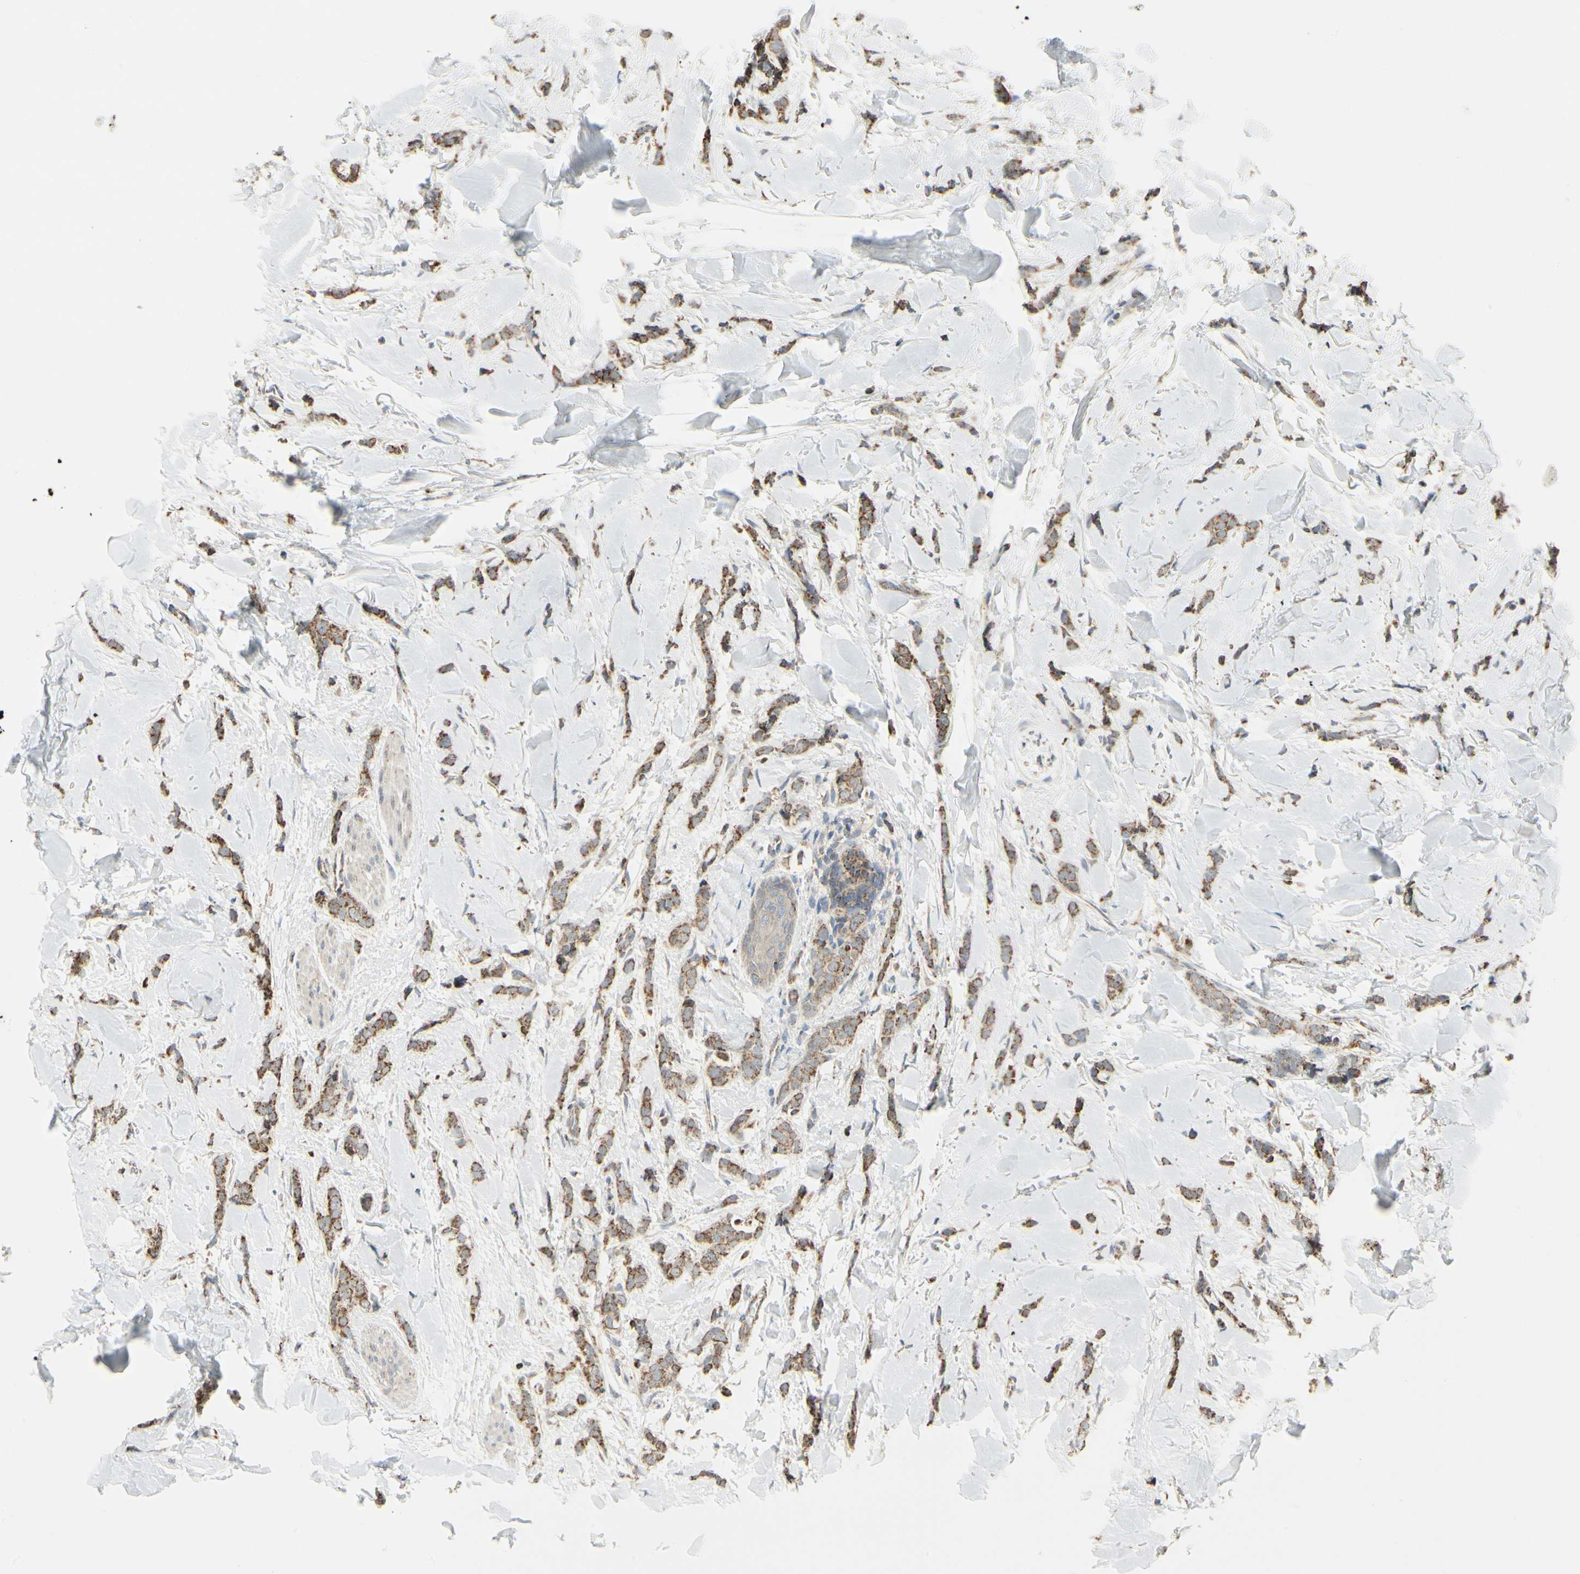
{"staining": {"intensity": "moderate", "quantity": ">75%", "location": "cytoplasmic/membranous"}, "tissue": "breast cancer", "cell_type": "Tumor cells", "image_type": "cancer", "snomed": [{"axis": "morphology", "description": "Lobular carcinoma"}, {"axis": "topography", "description": "Skin"}, {"axis": "topography", "description": "Breast"}], "caption": "Lobular carcinoma (breast) stained with IHC displays moderate cytoplasmic/membranous staining in approximately >75% of tumor cells.", "gene": "ANKS6", "patient": {"sex": "female", "age": 46}}